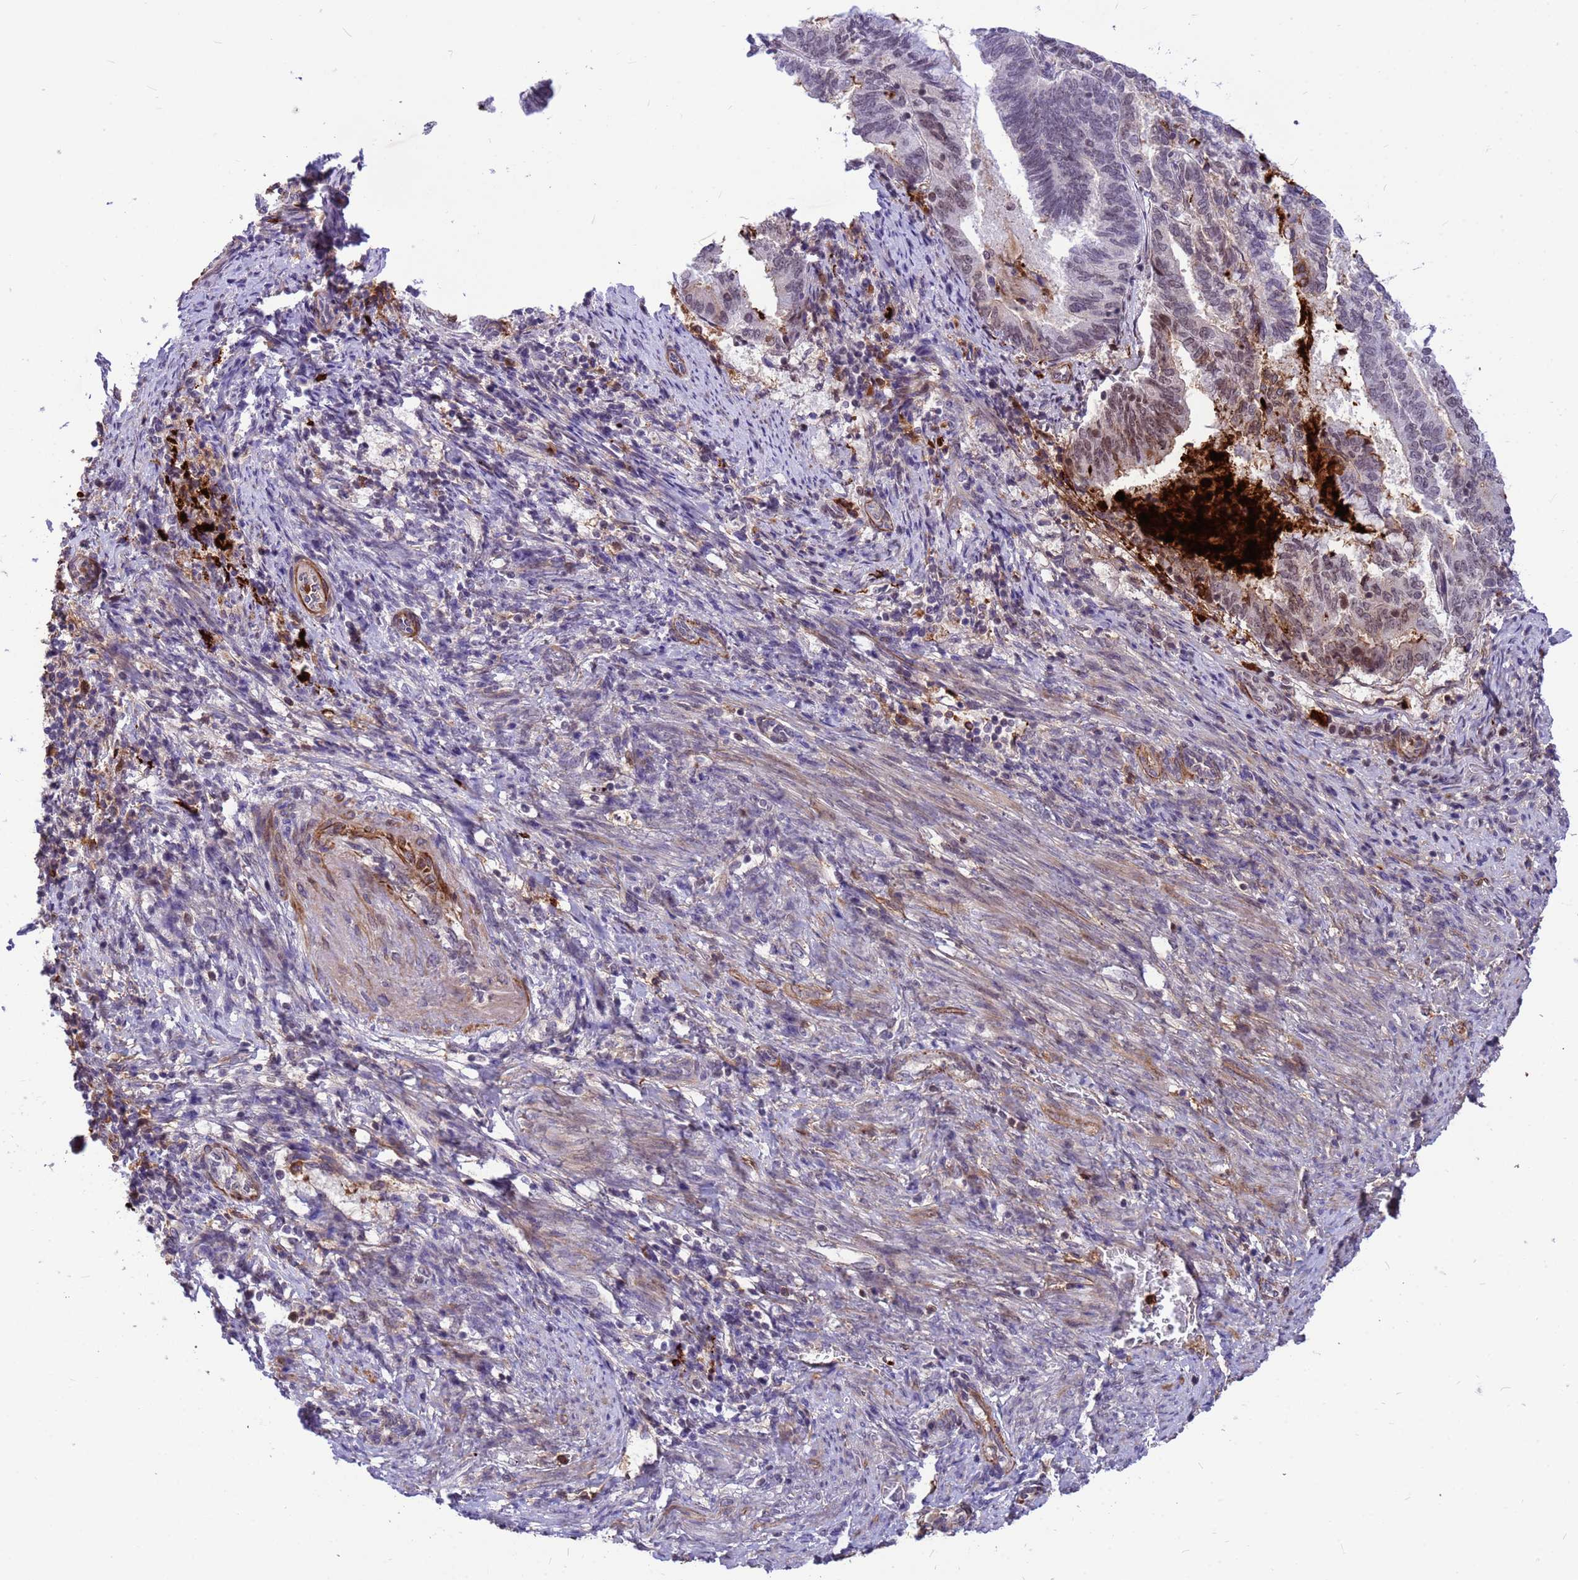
{"staining": {"intensity": "moderate", "quantity": "<25%", "location": "cytoplasmic/membranous,nuclear"}, "tissue": "endometrial cancer", "cell_type": "Tumor cells", "image_type": "cancer", "snomed": [{"axis": "morphology", "description": "Adenocarcinoma, NOS"}, {"axis": "topography", "description": "Endometrium"}], "caption": "Immunohistochemical staining of endometrial adenocarcinoma exhibits low levels of moderate cytoplasmic/membranous and nuclear protein expression in about <25% of tumor cells.", "gene": "ORM1", "patient": {"sex": "female", "age": 80}}